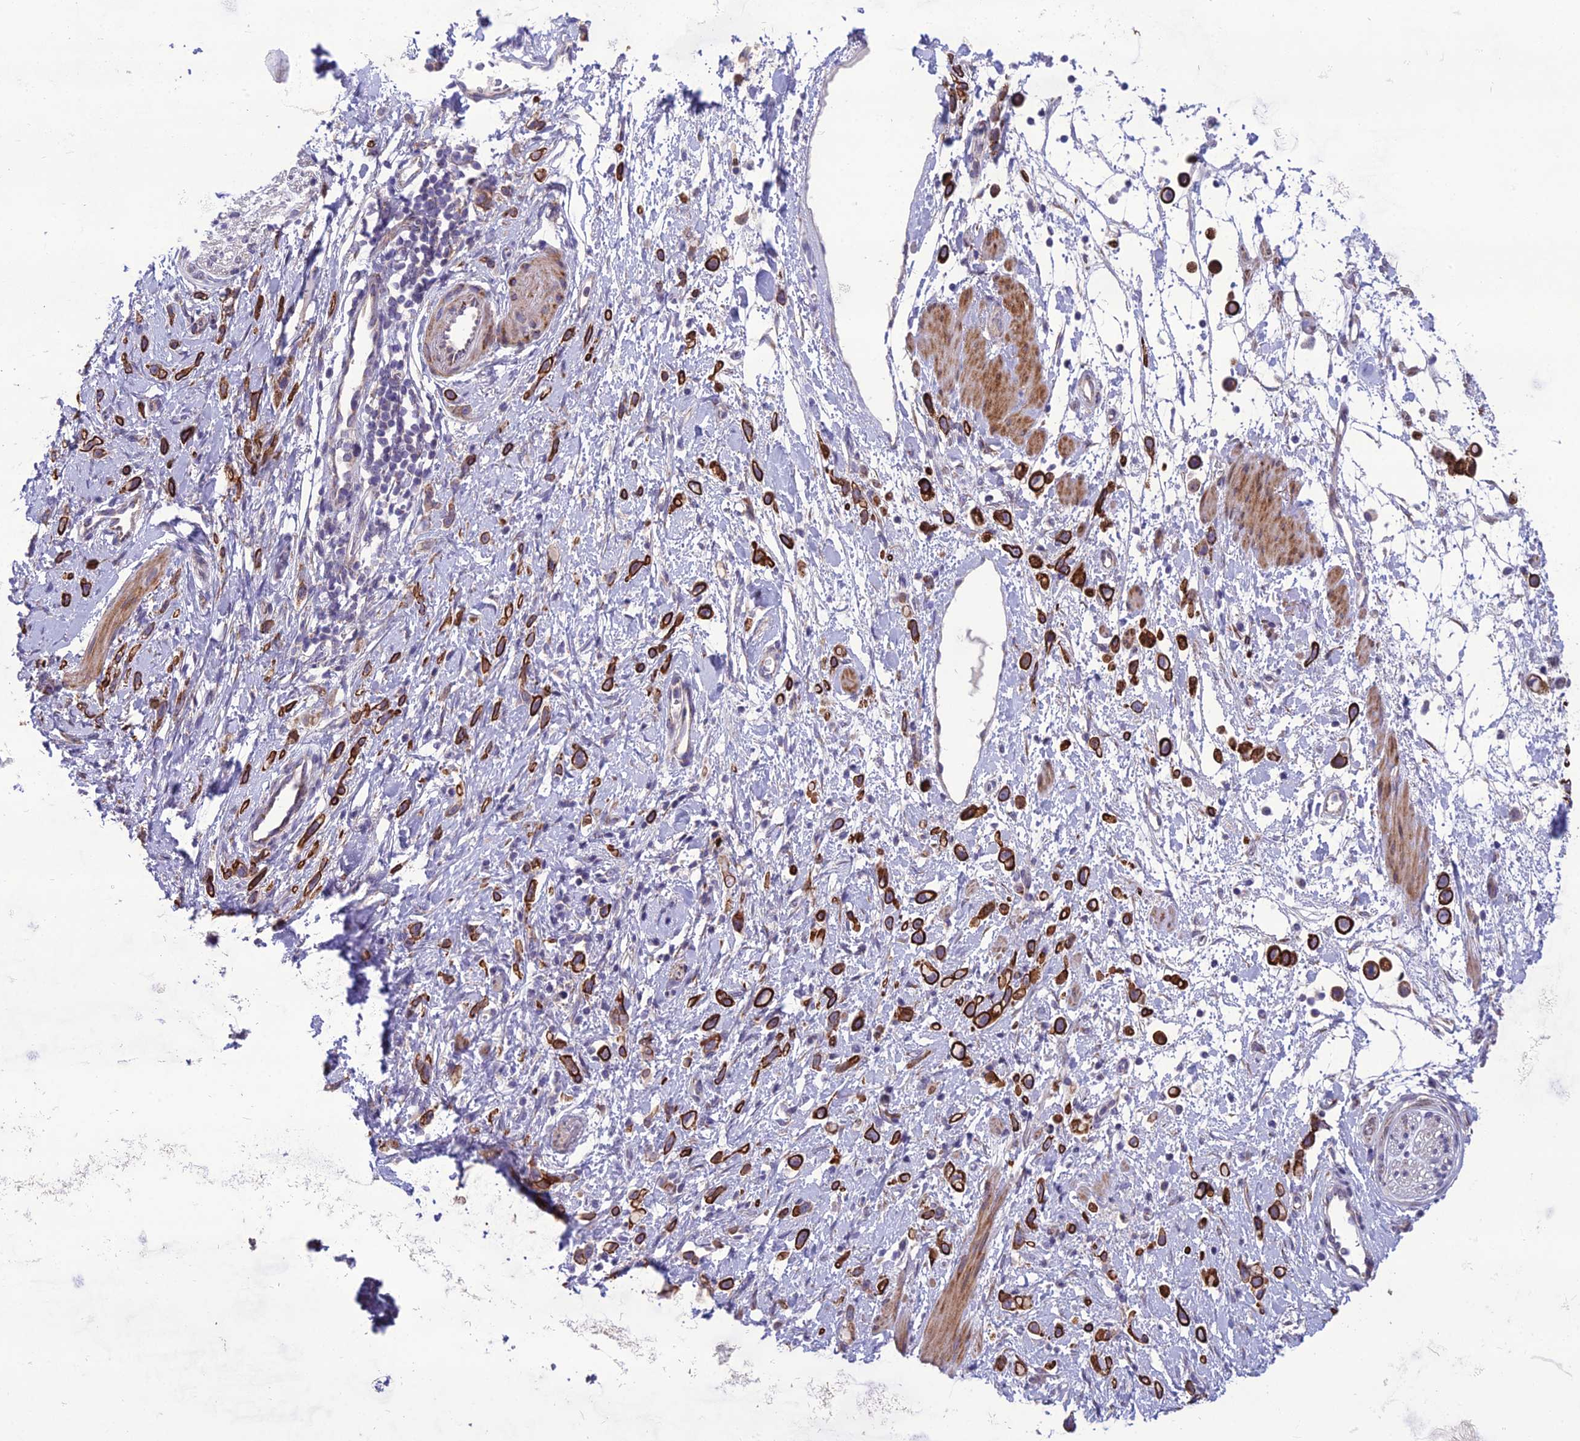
{"staining": {"intensity": "strong", "quantity": ">75%", "location": "cytoplasmic/membranous"}, "tissue": "stomach cancer", "cell_type": "Tumor cells", "image_type": "cancer", "snomed": [{"axis": "morphology", "description": "Adenocarcinoma, NOS"}, {"axis": "topography", "description": "Stomach"}], "caption": "Tumor cells display strong cytoplasmic/membranous expression in about >75% of cells in stomach cancer.", "gene": "NODAL", "patient": {"sex": "female", "age": 65}}